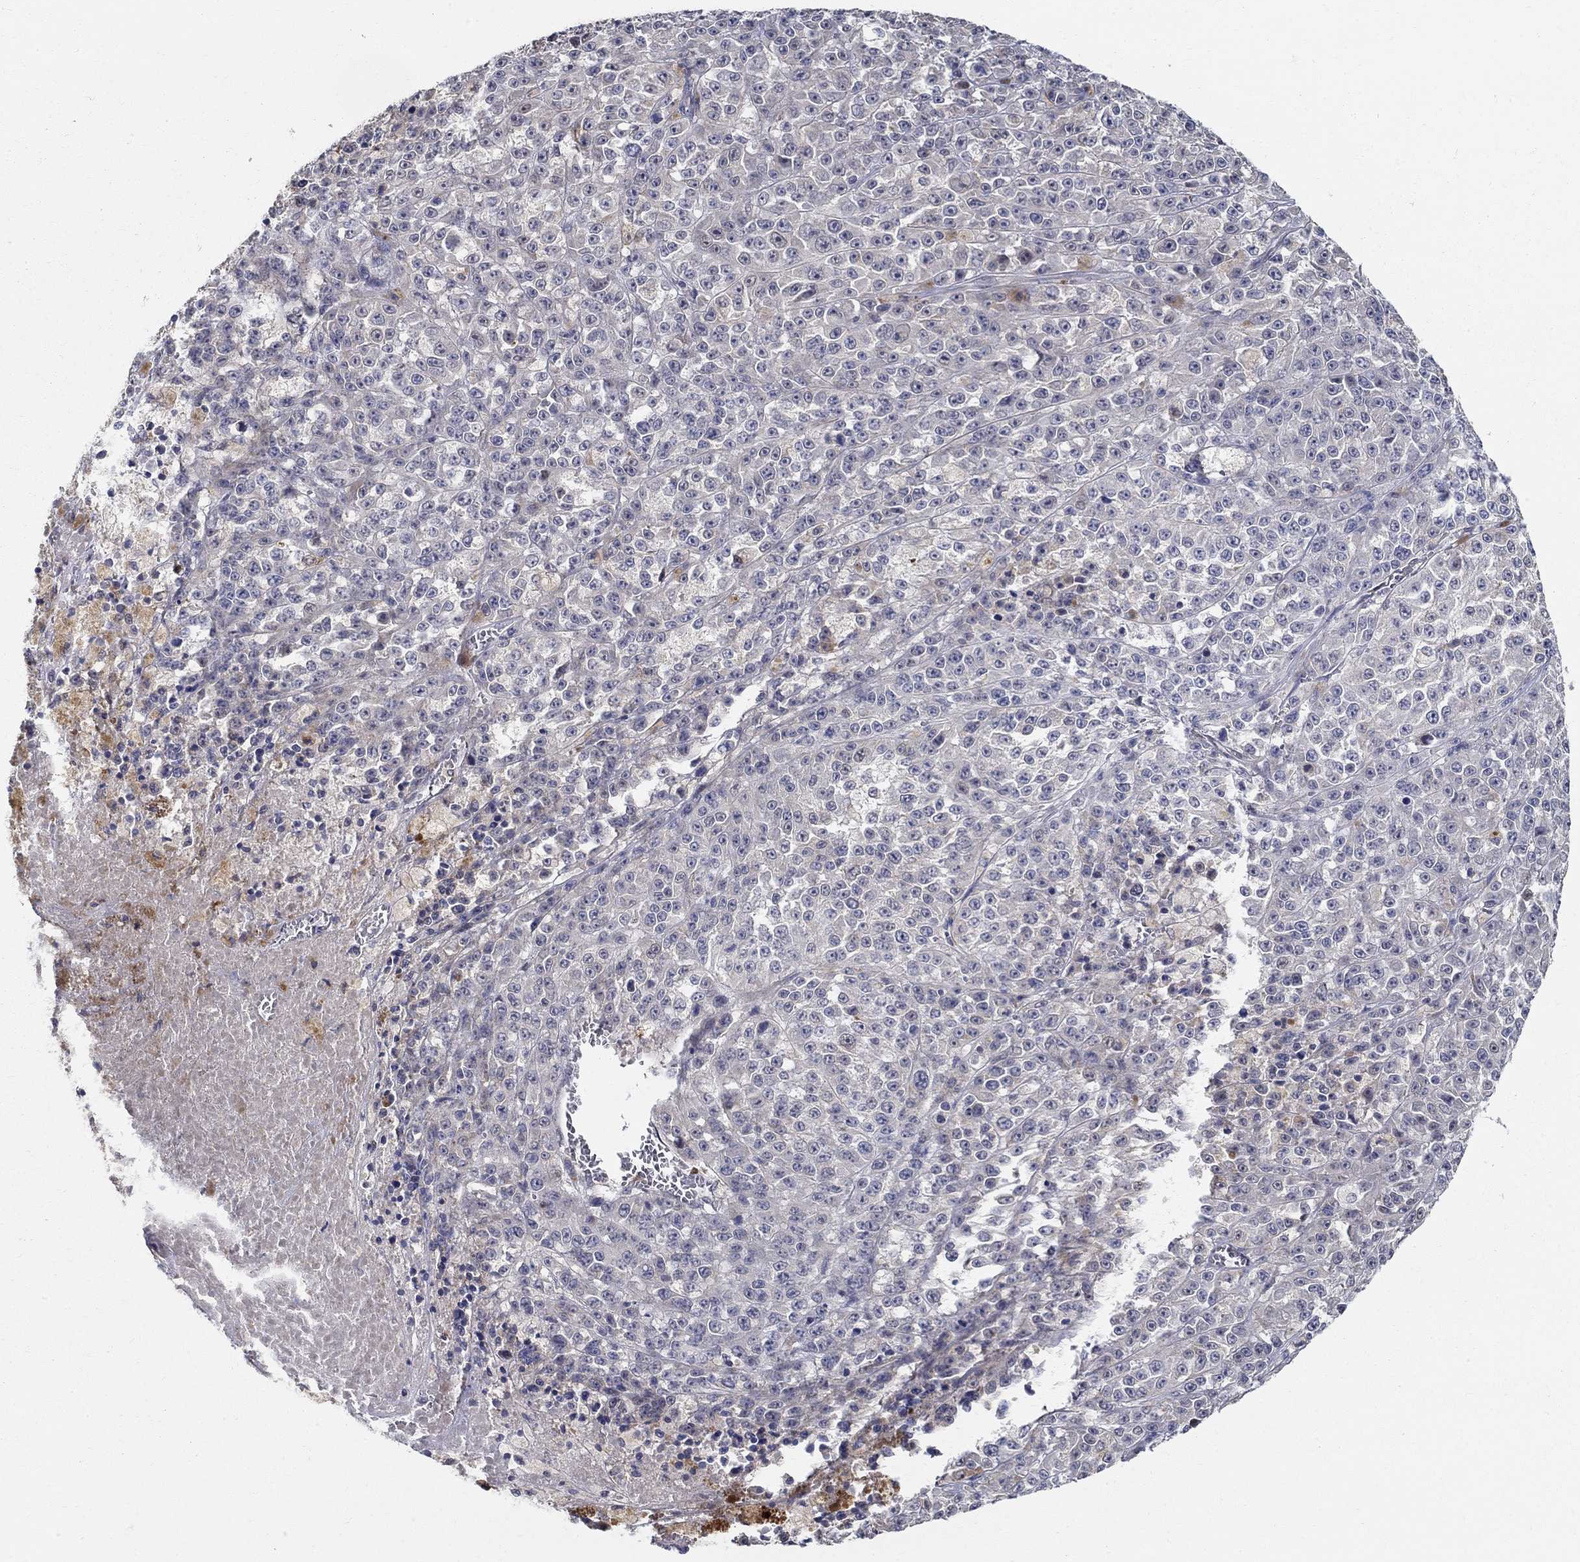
{"staining": {"intensity": "negative", "quantity": "none", "location": "none"}, "tissue": "melanoma", "cell_type": "Tumor cells", "image_type": "cancer", "snomed": [{"axis": "morphology", "description": "Malignant melanoma, NOS"}, {"axis": "topography", "description": "Skin"}], "caption": "This photomicrograph is of melanoma stained with immunohistochemistry to label a protein in brown with the nuclei are counter-stained blue. There is no staining in tumor cells.", "gene": "C16orf46", "patient": {"sex": "female", "age": 58}}